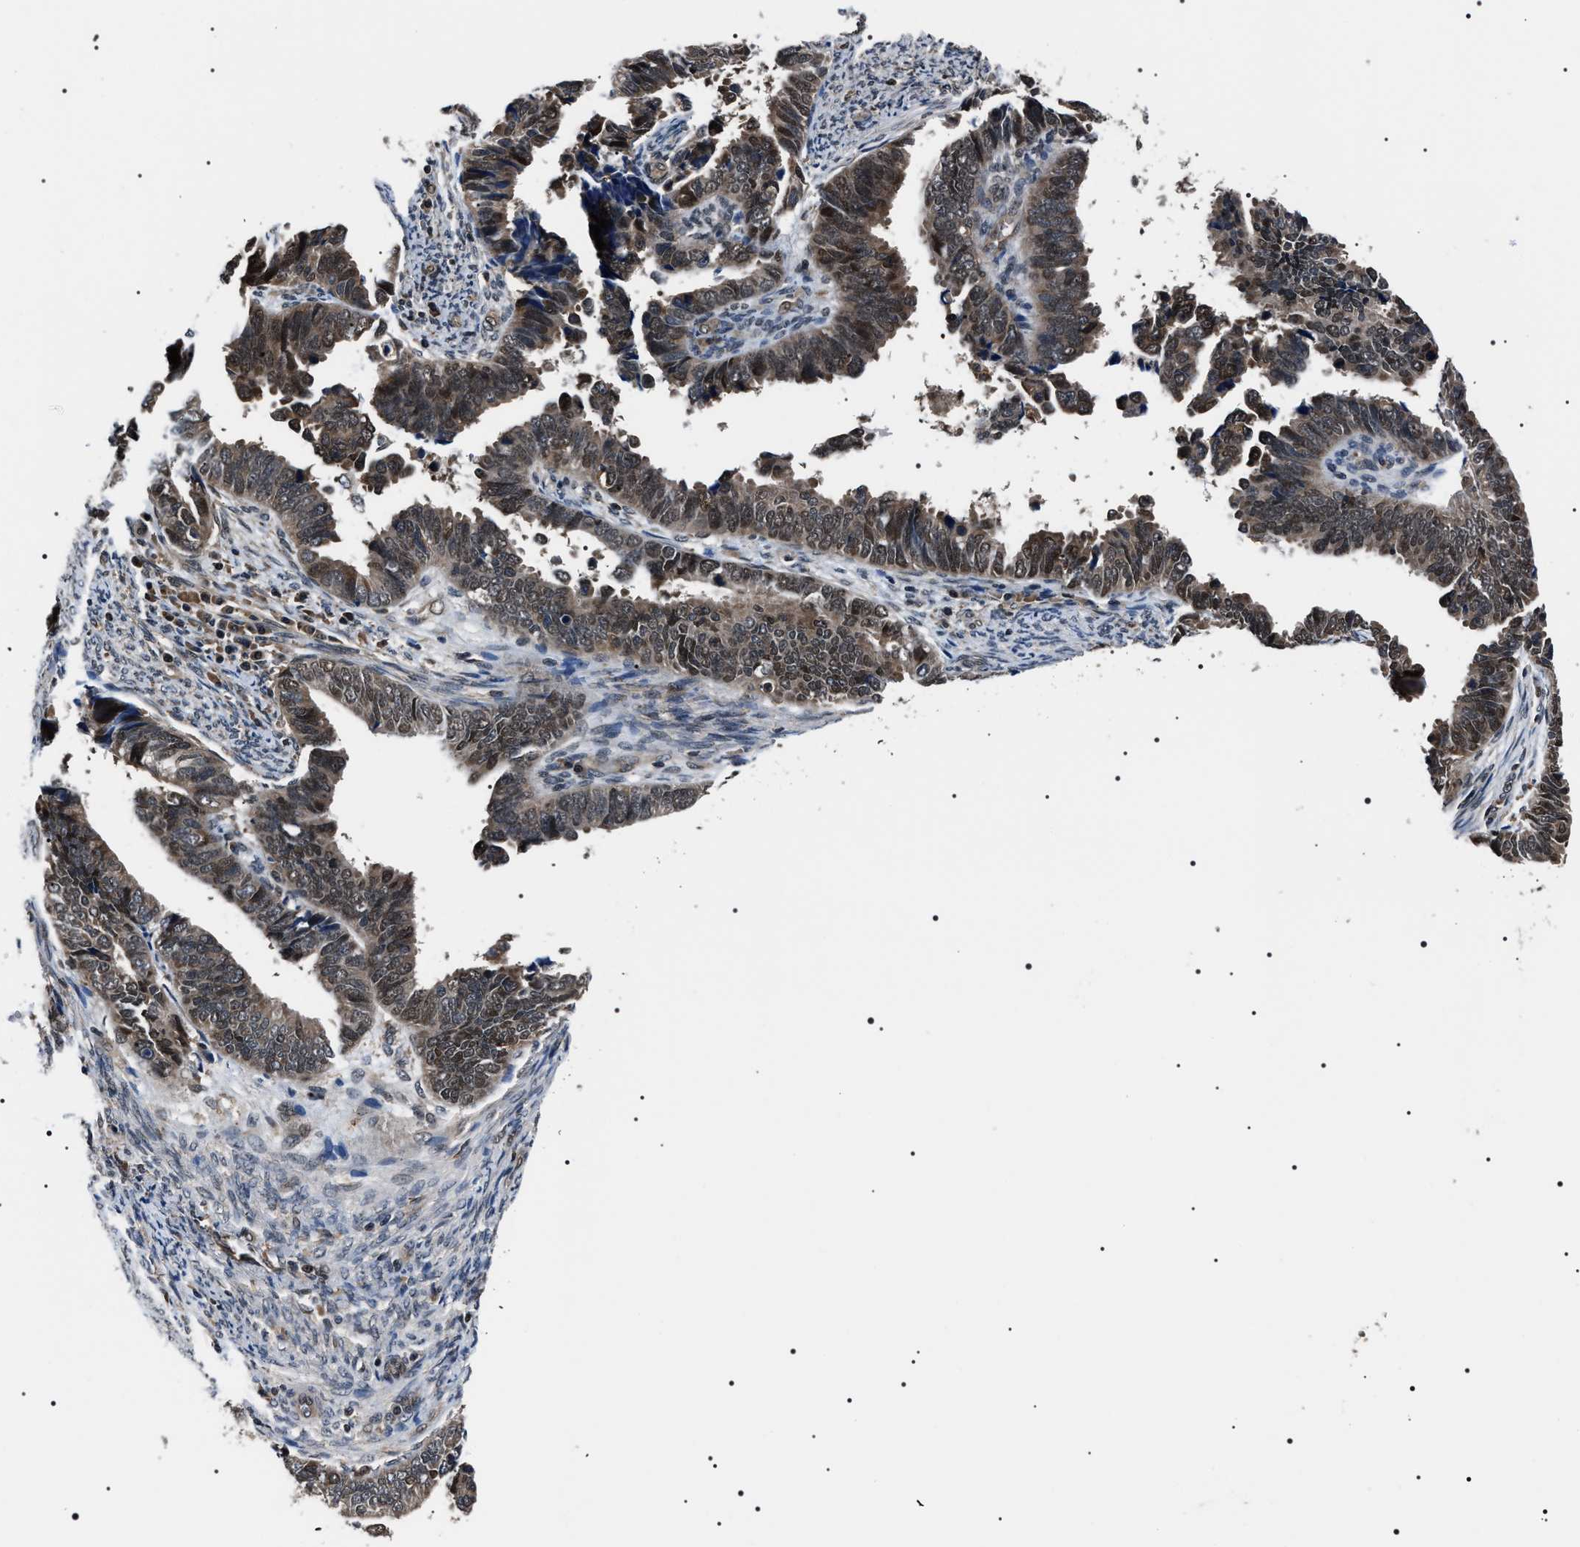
{"staining": {"intensity": "moderate", "quantity": ">75%", "location": "cytoplasmic/membranous,nuclear"}, "tissue": "endometrial cancer", "cell_type": "Tumor cells", "image_type": "cancer", "snomed": [{"axis": "morphology", "description": "Adenocarcinoma, NOS"}, {"axis": "topography", "description": "Endometrium"}], "caption": "Immunohistochemical staining of human adenocarcinoma (endometrial) exhibits medium levels of moderate cytoplasmic/membranous and nuclear protein staining in about >75% of tumor cells.", "gene": "SIPA1", "patient": {"sex": "female", "age": 75}}